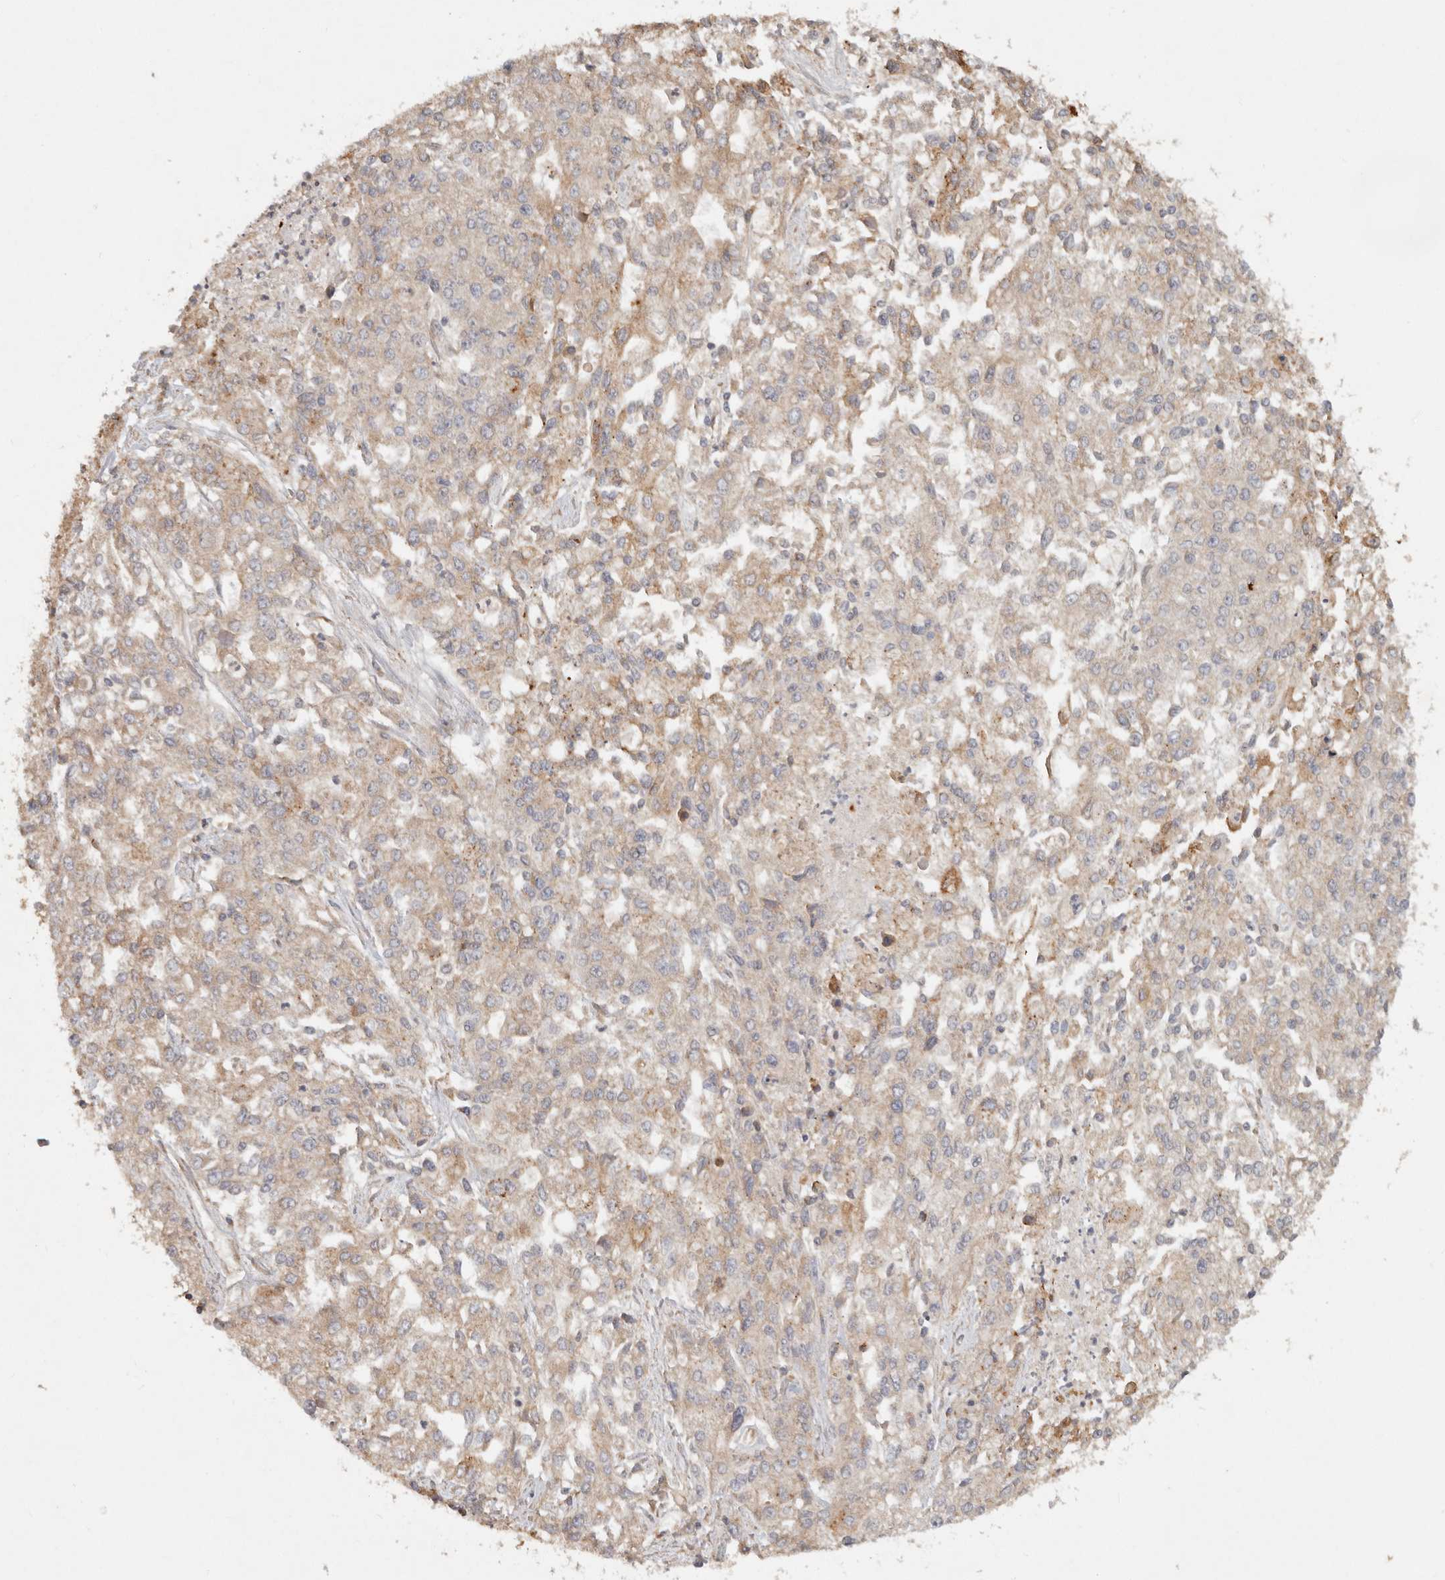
{"staining": {"intensity": "weak", "quantity": ">75%", "location": "cytoplasmic/membranous"}, "tissue": "endometrial cancer", "cell_type": "Tumor cells", "image_type": "cancer", "snomed": [{"axis": "morphology", "description": "Adenocarcinoma, NOS"}, {"axis": "topography", "description": "Endometrium"}], "caption": "Endometrial cancer stained with DAB (3,3'-diaminobenzidine) IHC exhibits low levels of weak cytoplasmic/membranous positivity in approximately >75% of tumor cells.", "gene": "HECTD3", "patient": {"sex": "female", "age": 49}}